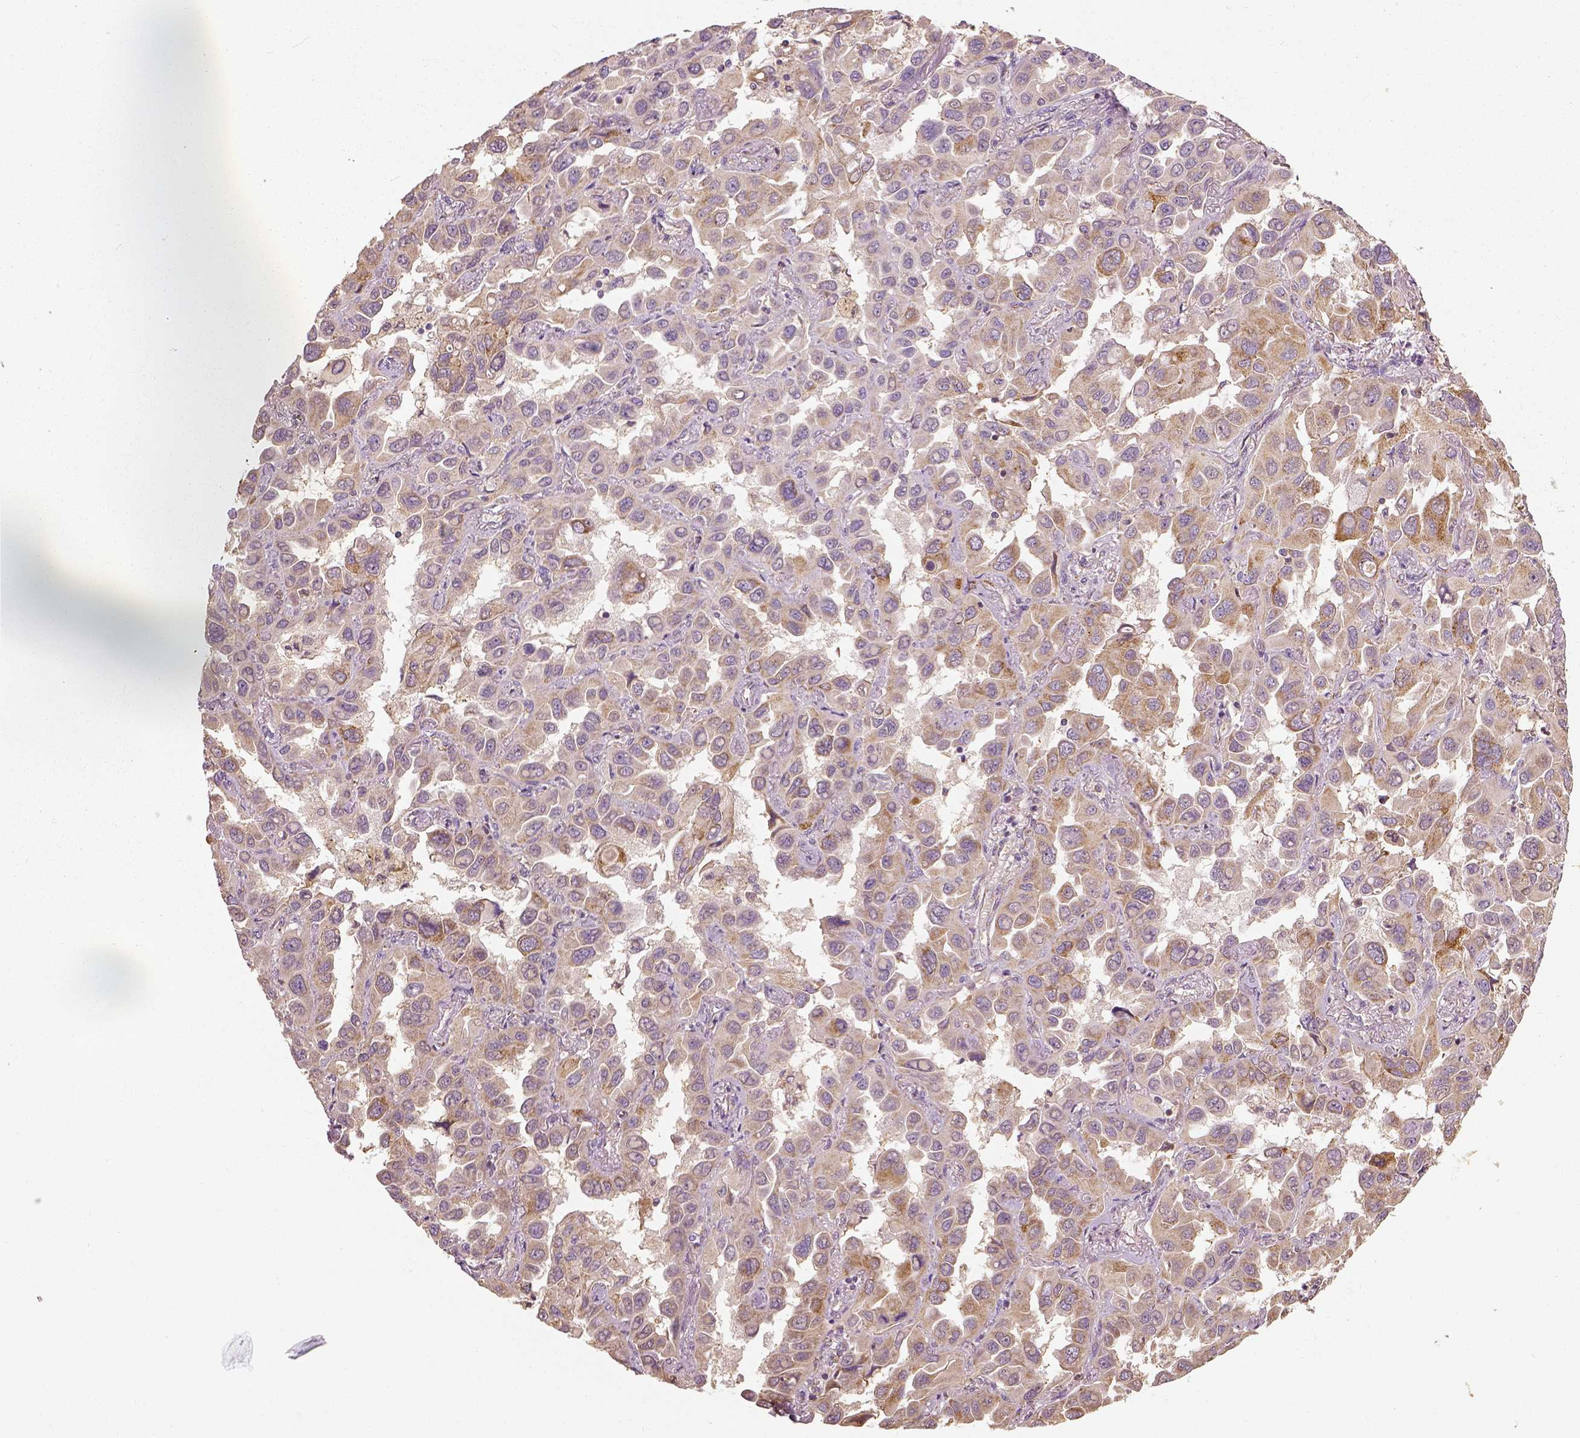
{"staining": {"intensity": "moderate", "quantity": "25%-75%", "location": "cytoplasmic/membranous"}, "tissue": "lung cancer", "cell_type": "Tumor cells", "image_type": "cancer", "snomed": [{"axis": "morphology", "description": "Adenocarcinoma, NOS"}, {"axis": "topography", "description": "Lung"}], "caption": "Lung cancer stained for a protein (brown) exhibits moderate cytoplasmic/membranous positive staining in about 25%-75% of tumor cells.", "gene": "PGAM5", "patient": {"sex": "male", "age": 64}}